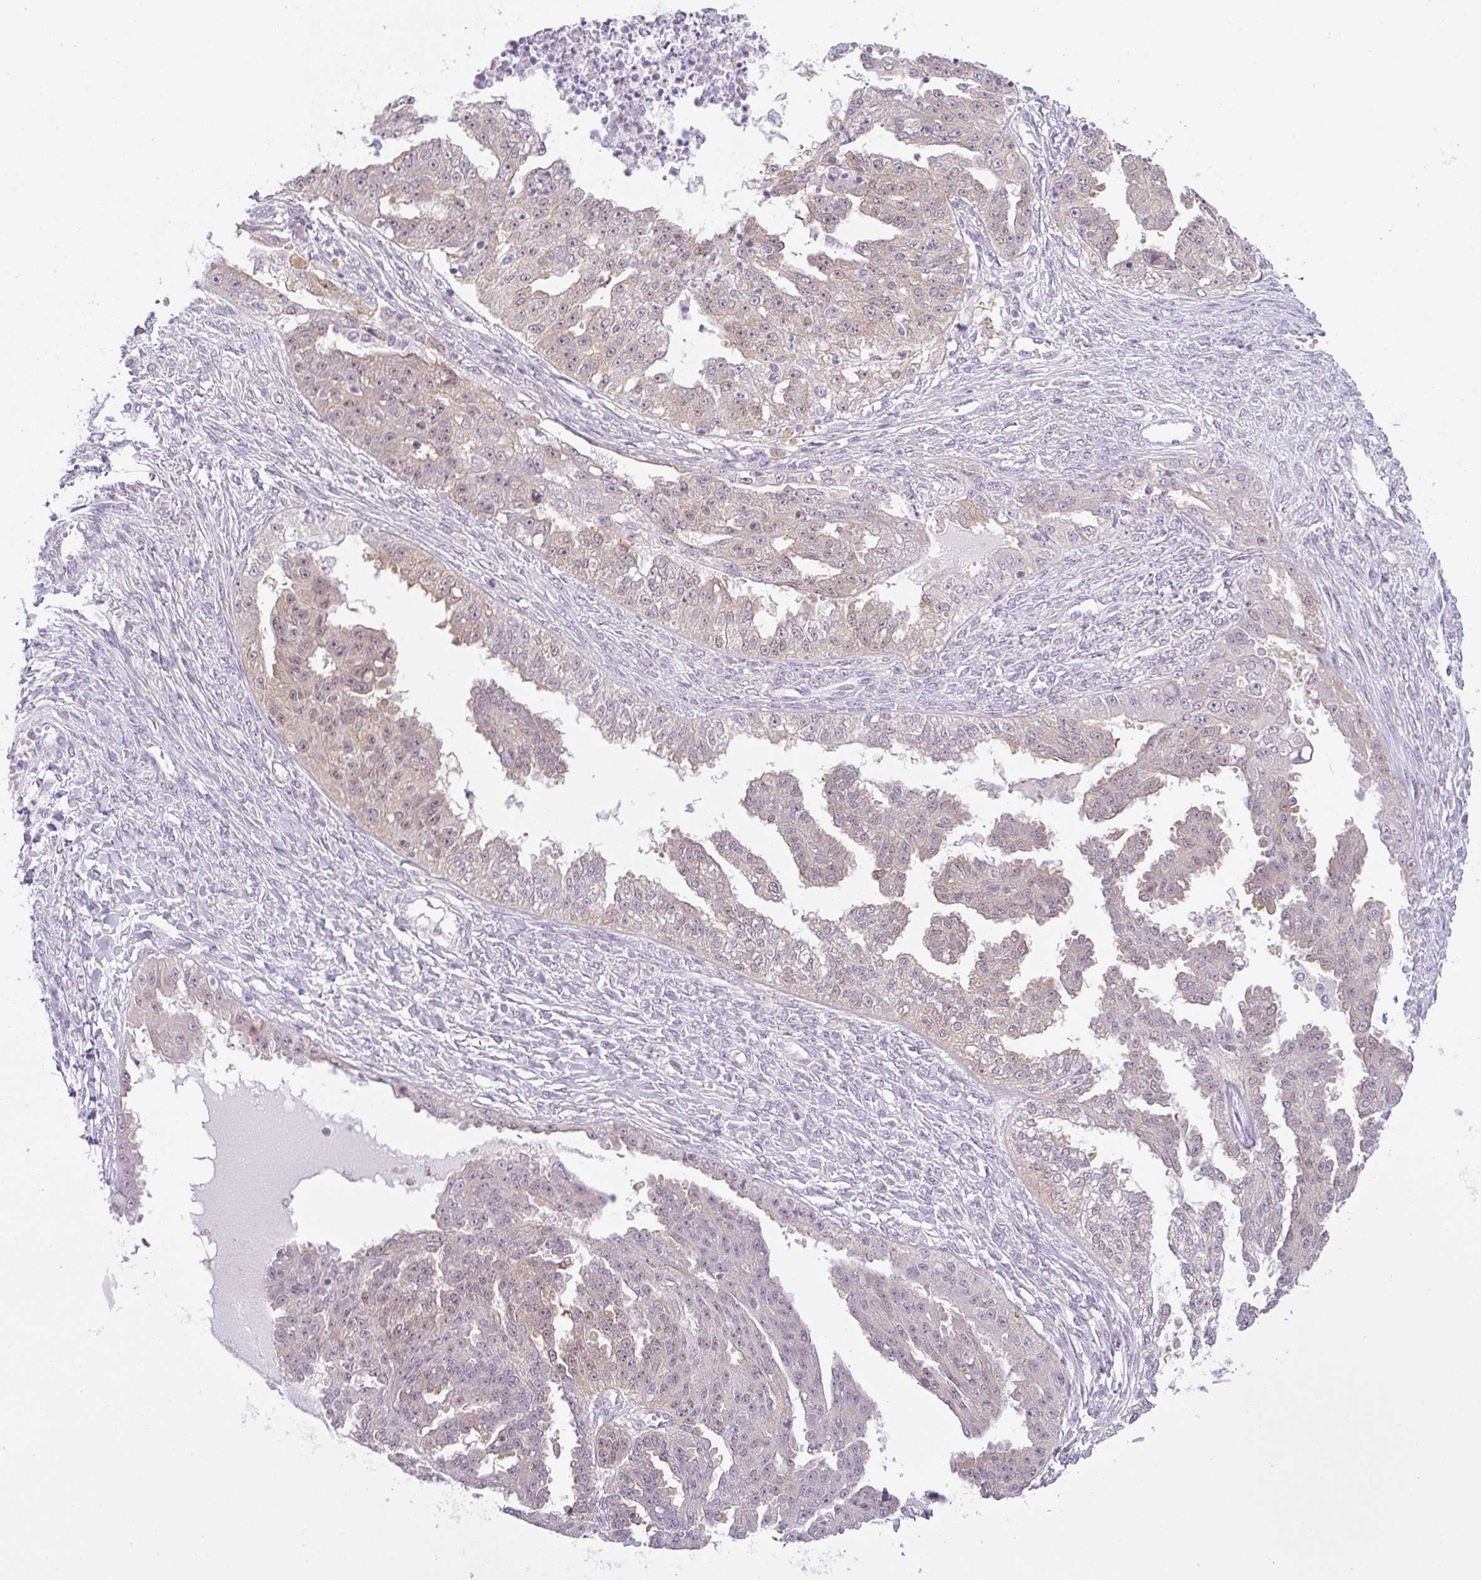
{"staining": {"intensity": "weak", "quantity": "<25%", "location": "nuclear"}, "tissue": "ovarian cancer", "cell_type": "Tumor cells", "image_type": "cancer", "snomed": [{"axis": "morphology", "description": "Cystadenocarcinoma, serous, NOS"}, {"axis": "topography", "description": "Ovary"}], "caption": "DAB immunohistochemical staining of human ovarian cancer exhibits no significant positivity in tumor cells. (Brightfield microscopy of DAB immunohistochemistry at high magnification).", "gene": "CSE1L", "patient": {"sex": "female", "age": 58}}